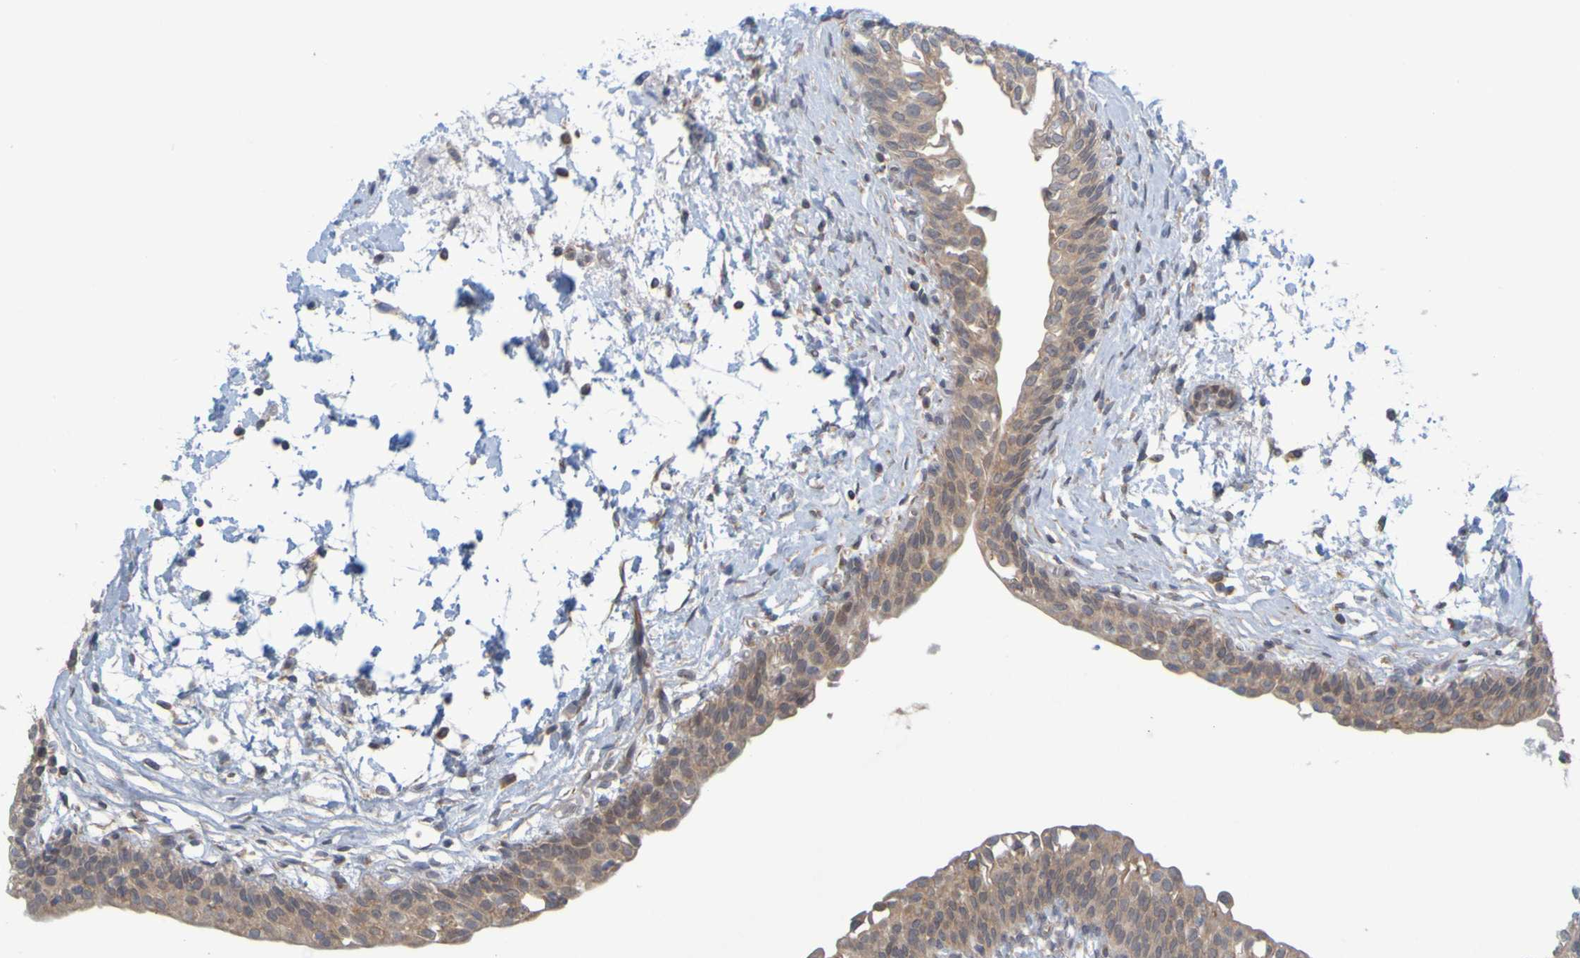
{"staining": {"intensity": "moderate", "quantity": ">75%", "location": "cytoplasmic/membranous"}, "tissue": "urinary bladder", "cell_type": "Urothelial cells", "image_type": "normal", "snomed": [{"axis": "morphology", "description": "Normal tissue, NOS"}, {"axis": "topography", "description": "Urinary bladder"}], "caption": "The immunohistochemical stain labels moderate cytoplasmic/membranous positivity in urothelial cells of normal urinary bladder. (Brightfield microscopy of DAB IHC at high magnification).", "gene": "MOGS", "patient": {"sex": "male", "age": 55}}